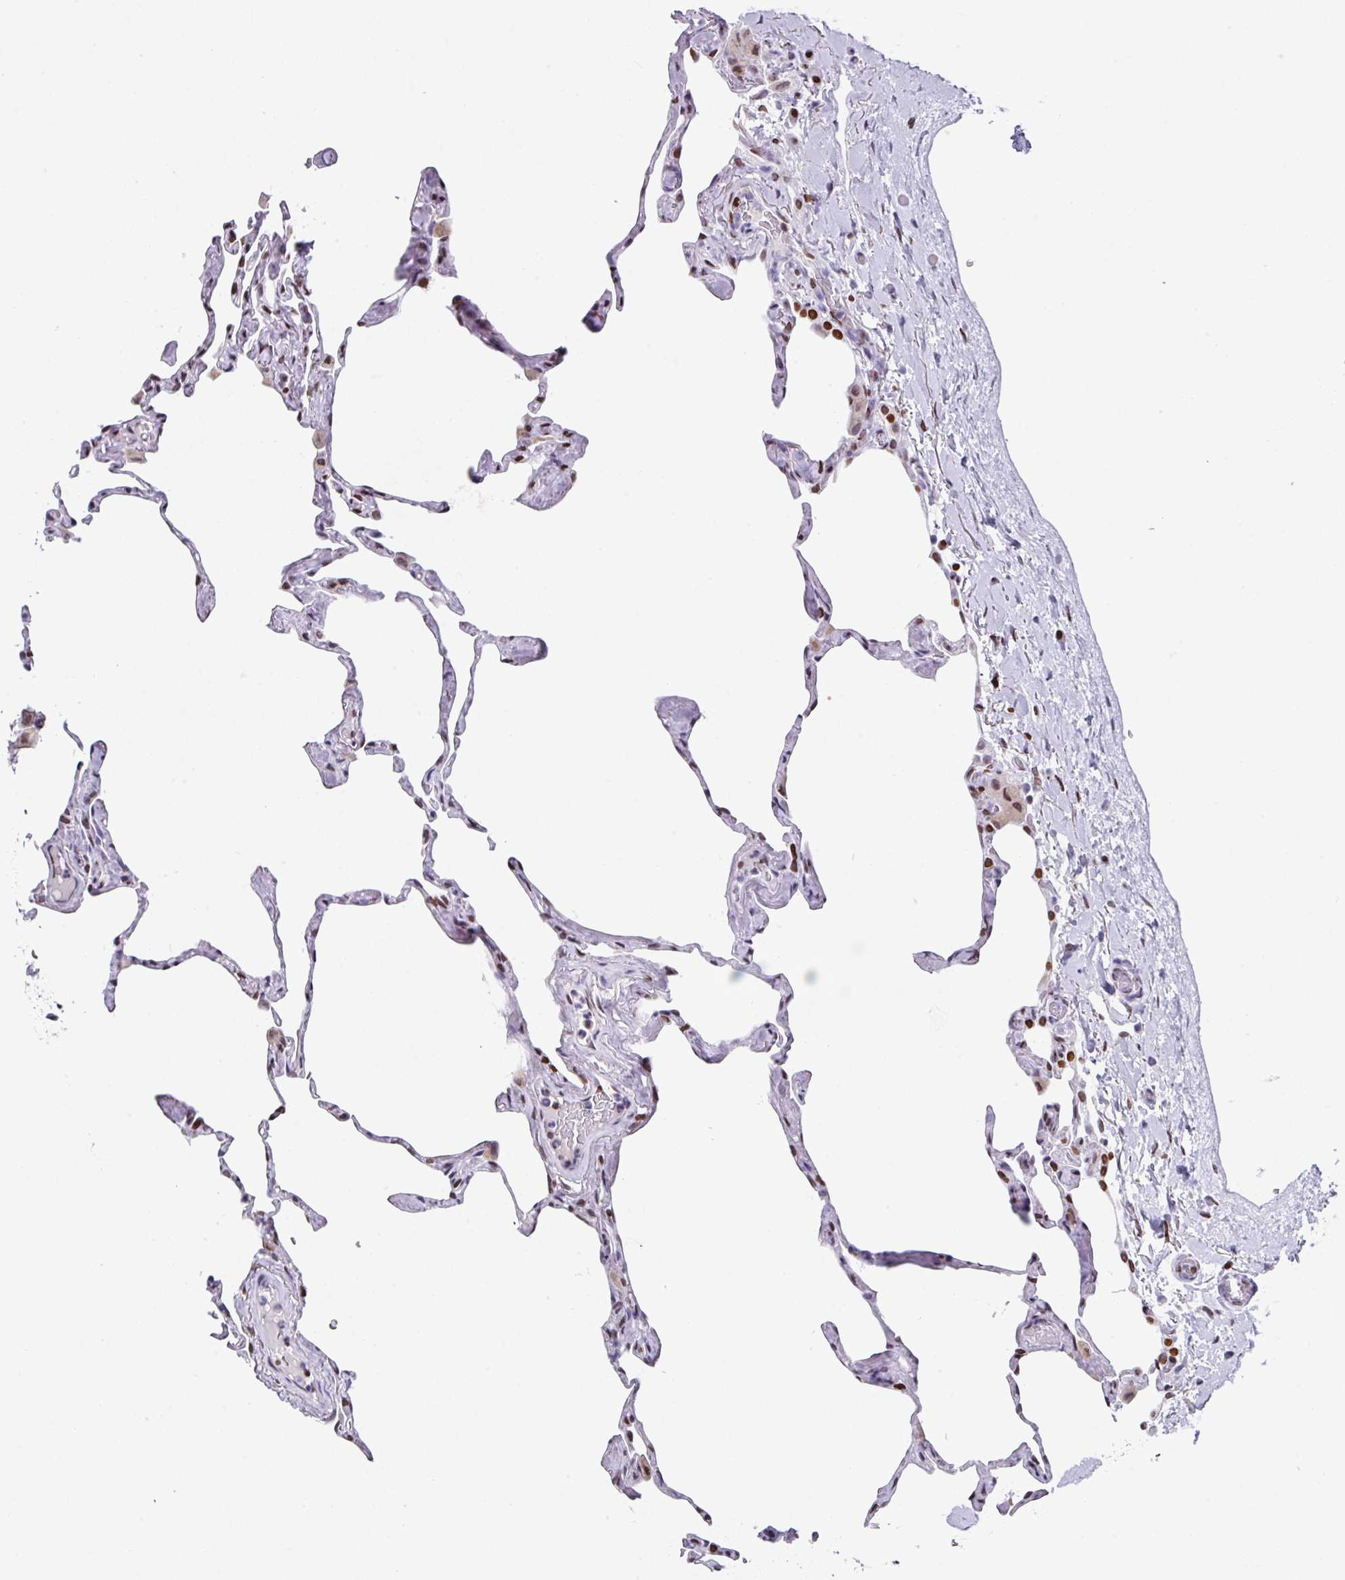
{"staining": {"intensity": "moderate", "quantity": "25%-75%", "location": "nuclear"}, "tissue": "lung", "cell_type": "Alveolar cells", "image_type": "normal", "snomed": [{"axis": "morphology", "description": "Normal tissue, NOS"}, {"axis": "topography", "description": "Lung"}], "caption": "Immunohistochemical staining of unremarkable lung displays 25%-75% levels of moderate nuclear protein expression in about 25%-75% of alveolar cells. The protein is stained brown, and the nuclei are stained in blue (DAB IHC with brightfield microscopy, high magnification).", "gene": "TCF3", "patient": {"sex": "male", "age": 65}}